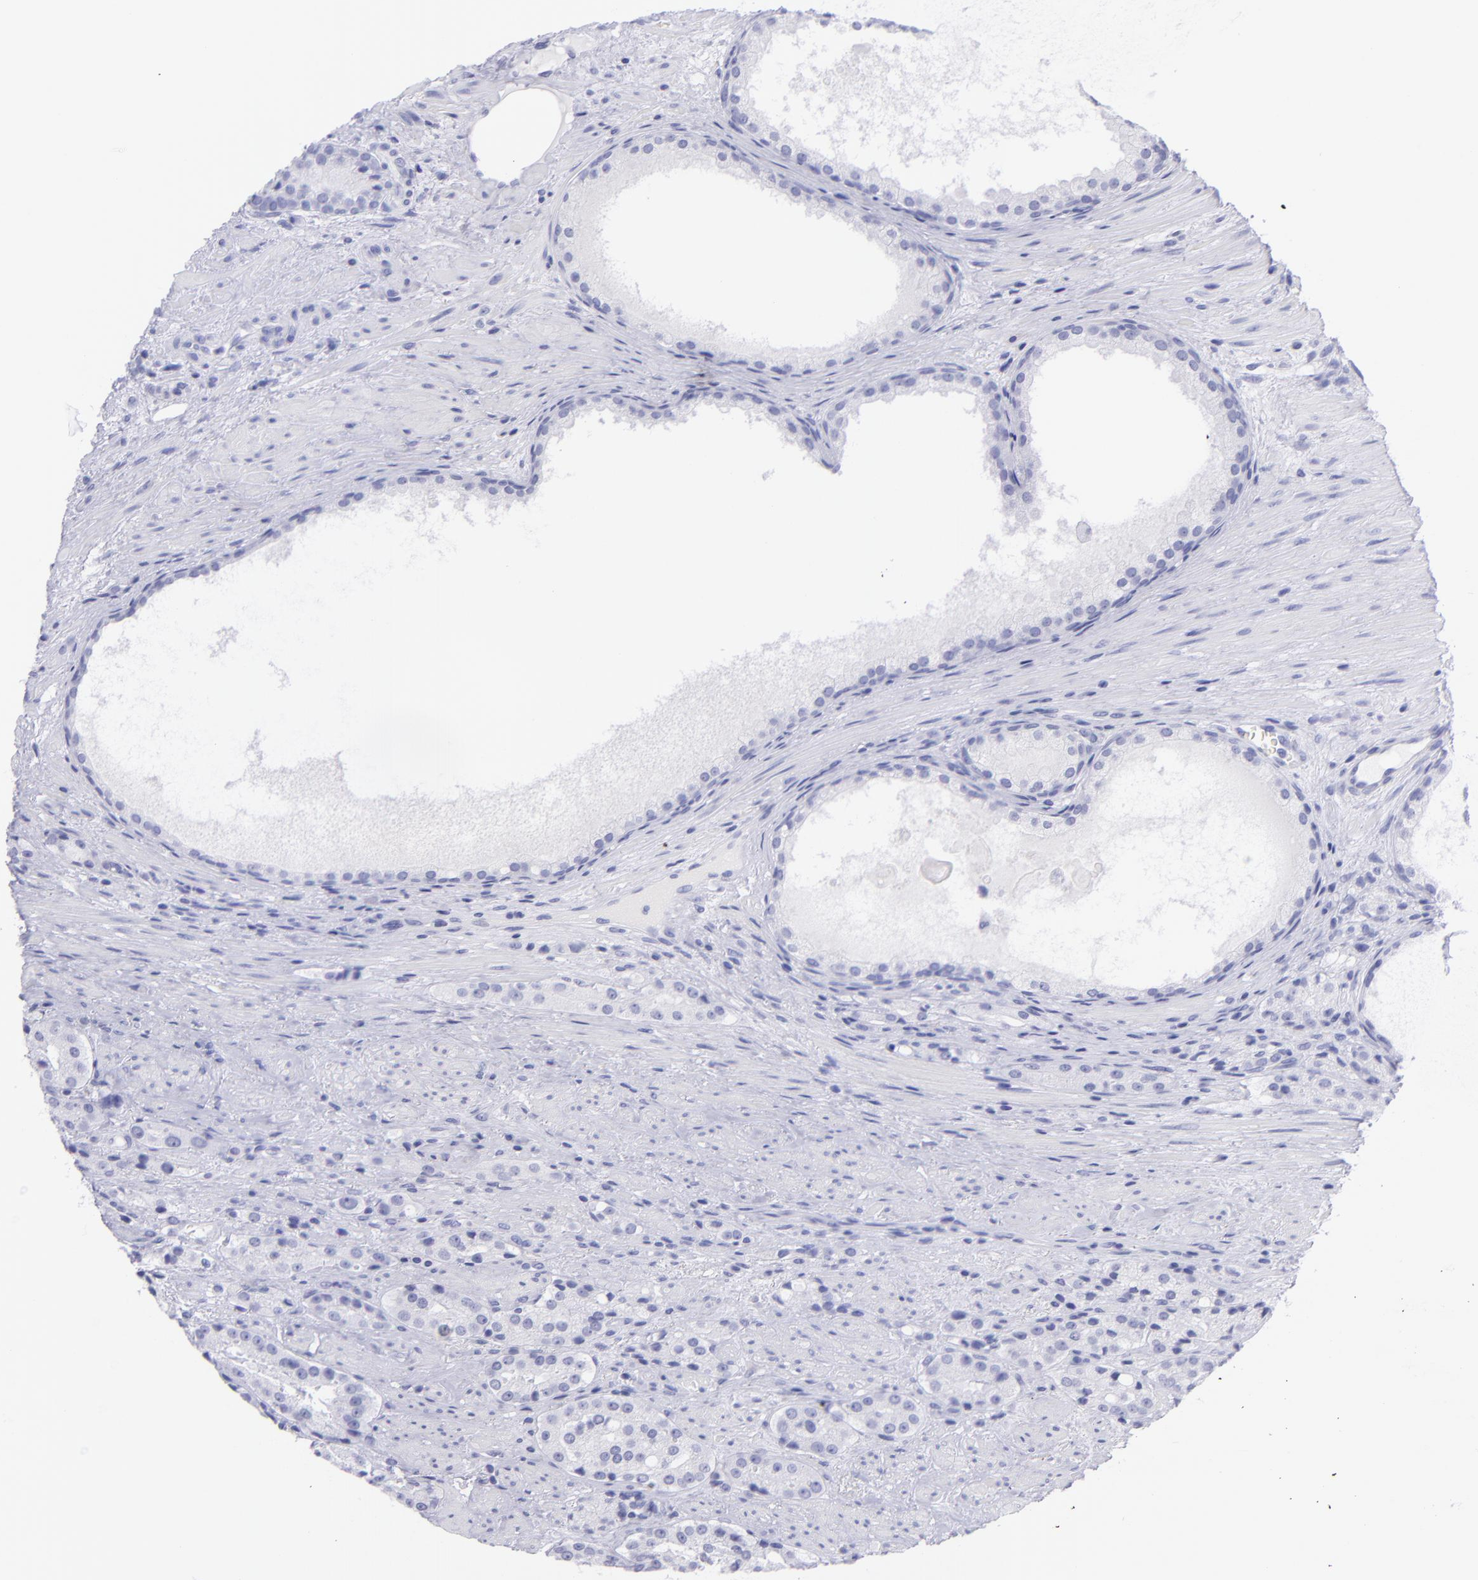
{"staining": {"intensity": "negative", "quantity": "none", "location": "none"}, "tissue": "prostate cancer", "cell_type": "Tumor cells", "image_type": "cancer", "snomed": [{"axis": "morphology", "description": "Adenocarcinoma, High grade"}, {"axis": "topography", "description": "Prostate"}], "caption": "Immunohistochemistry histopathology image of neoplastic tissue: human prostate cancer (high-grade adenocarcinoma) stained with DAB demonstrates no significant protein expression in tumor cells.", "gene": "CNP", "patient": {"sex": "male", "age": 72}}